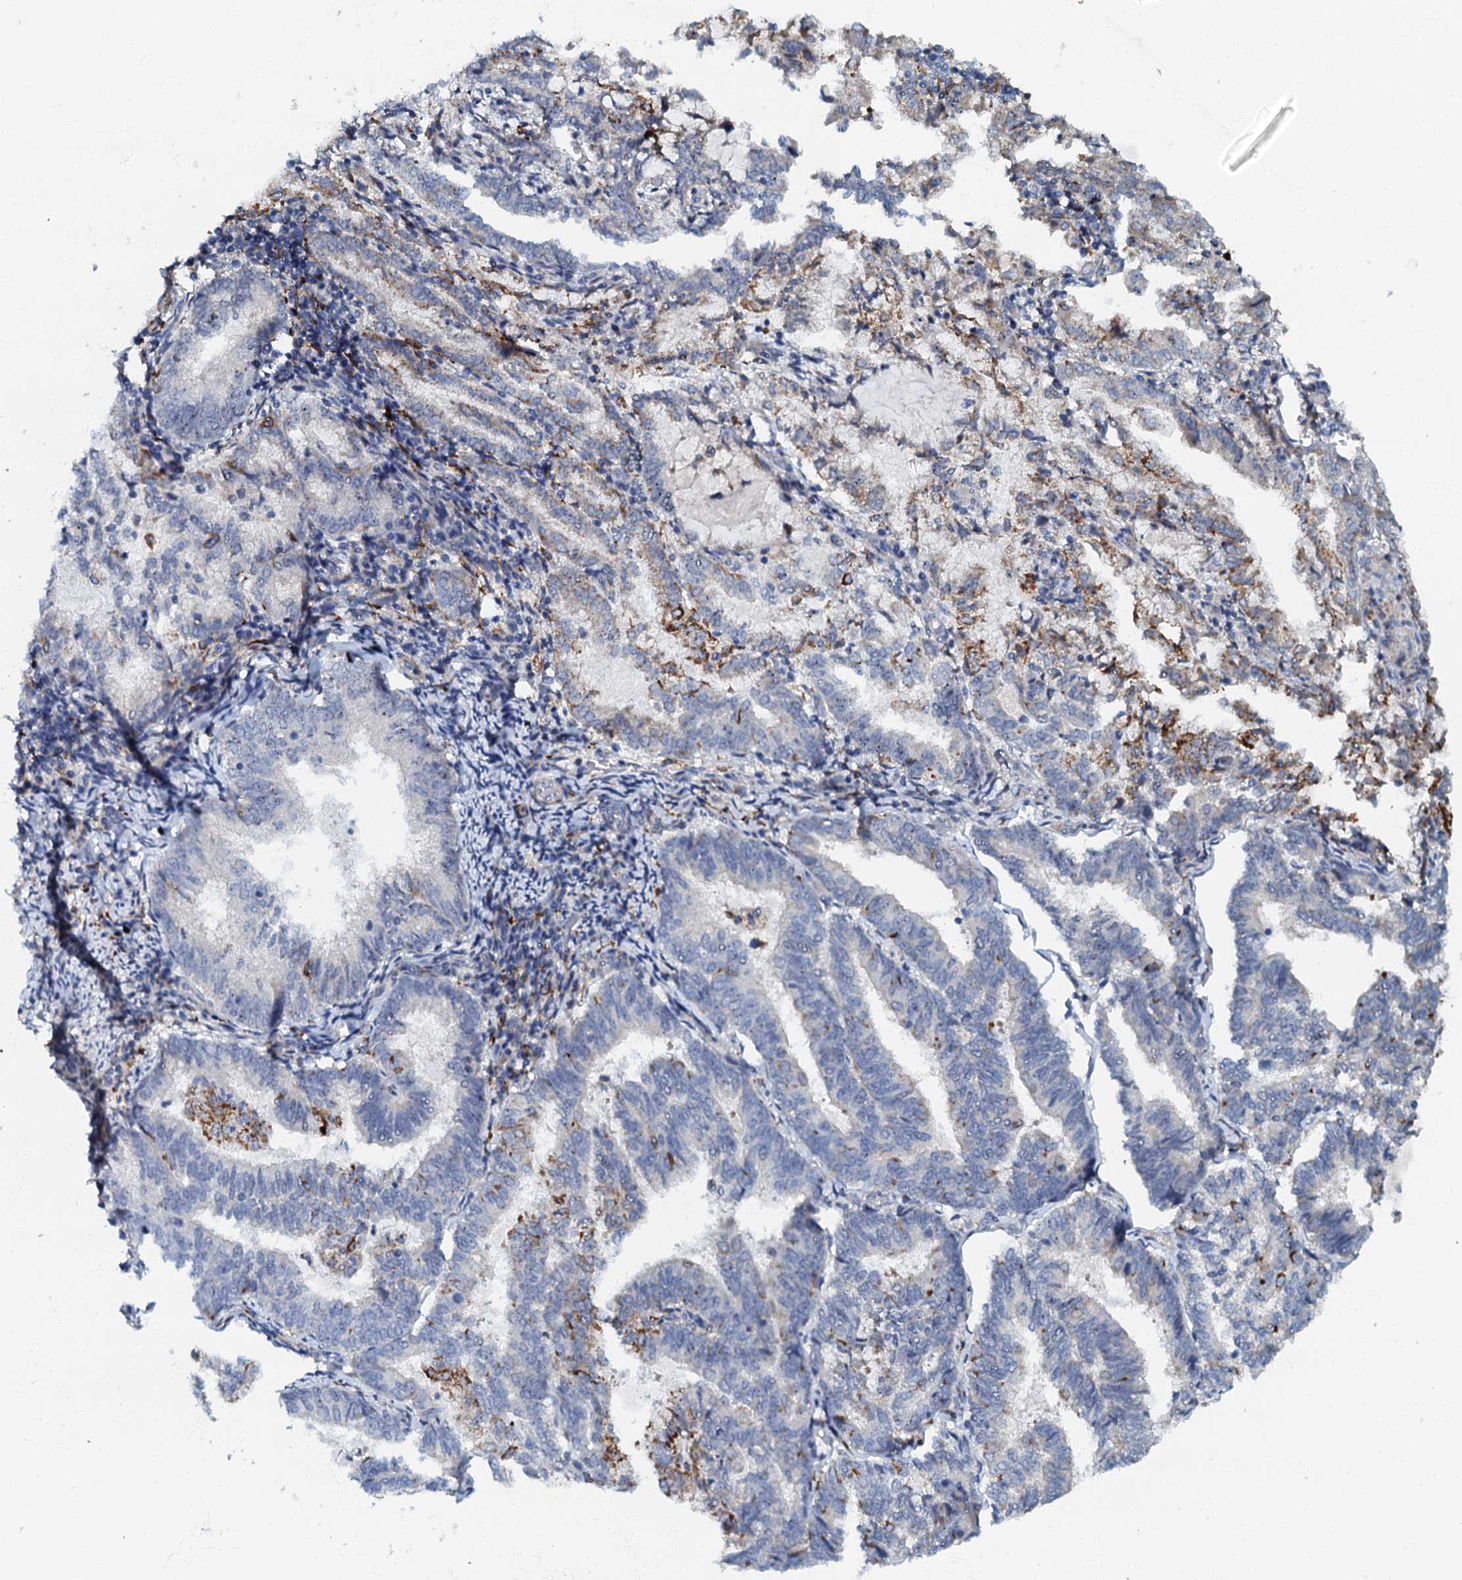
{"staining": {"intensity": "moderate", "quantity": "<25%", "location": "cytoplasmic/membranous"}, "tissue": "endometrial cancer", "cell_type": "Tumor cells", "image_type": "cancer", "snomed": [{"axis": "morphology", "description": "Adenocarcinoma, NOS"}, {"axis": "topography", "description": "Endometrium"}], "caption": "Tumor cells show low levels of moderate cytoplasmic/membranous expression in approximately <25% of cells in human endometrial cancer. Immunohistochemistry stains the protein of interest in brown and the nuclei are stained blue.", "gene": "OLAH", "patient": {"sex": "female", "age": 80}}